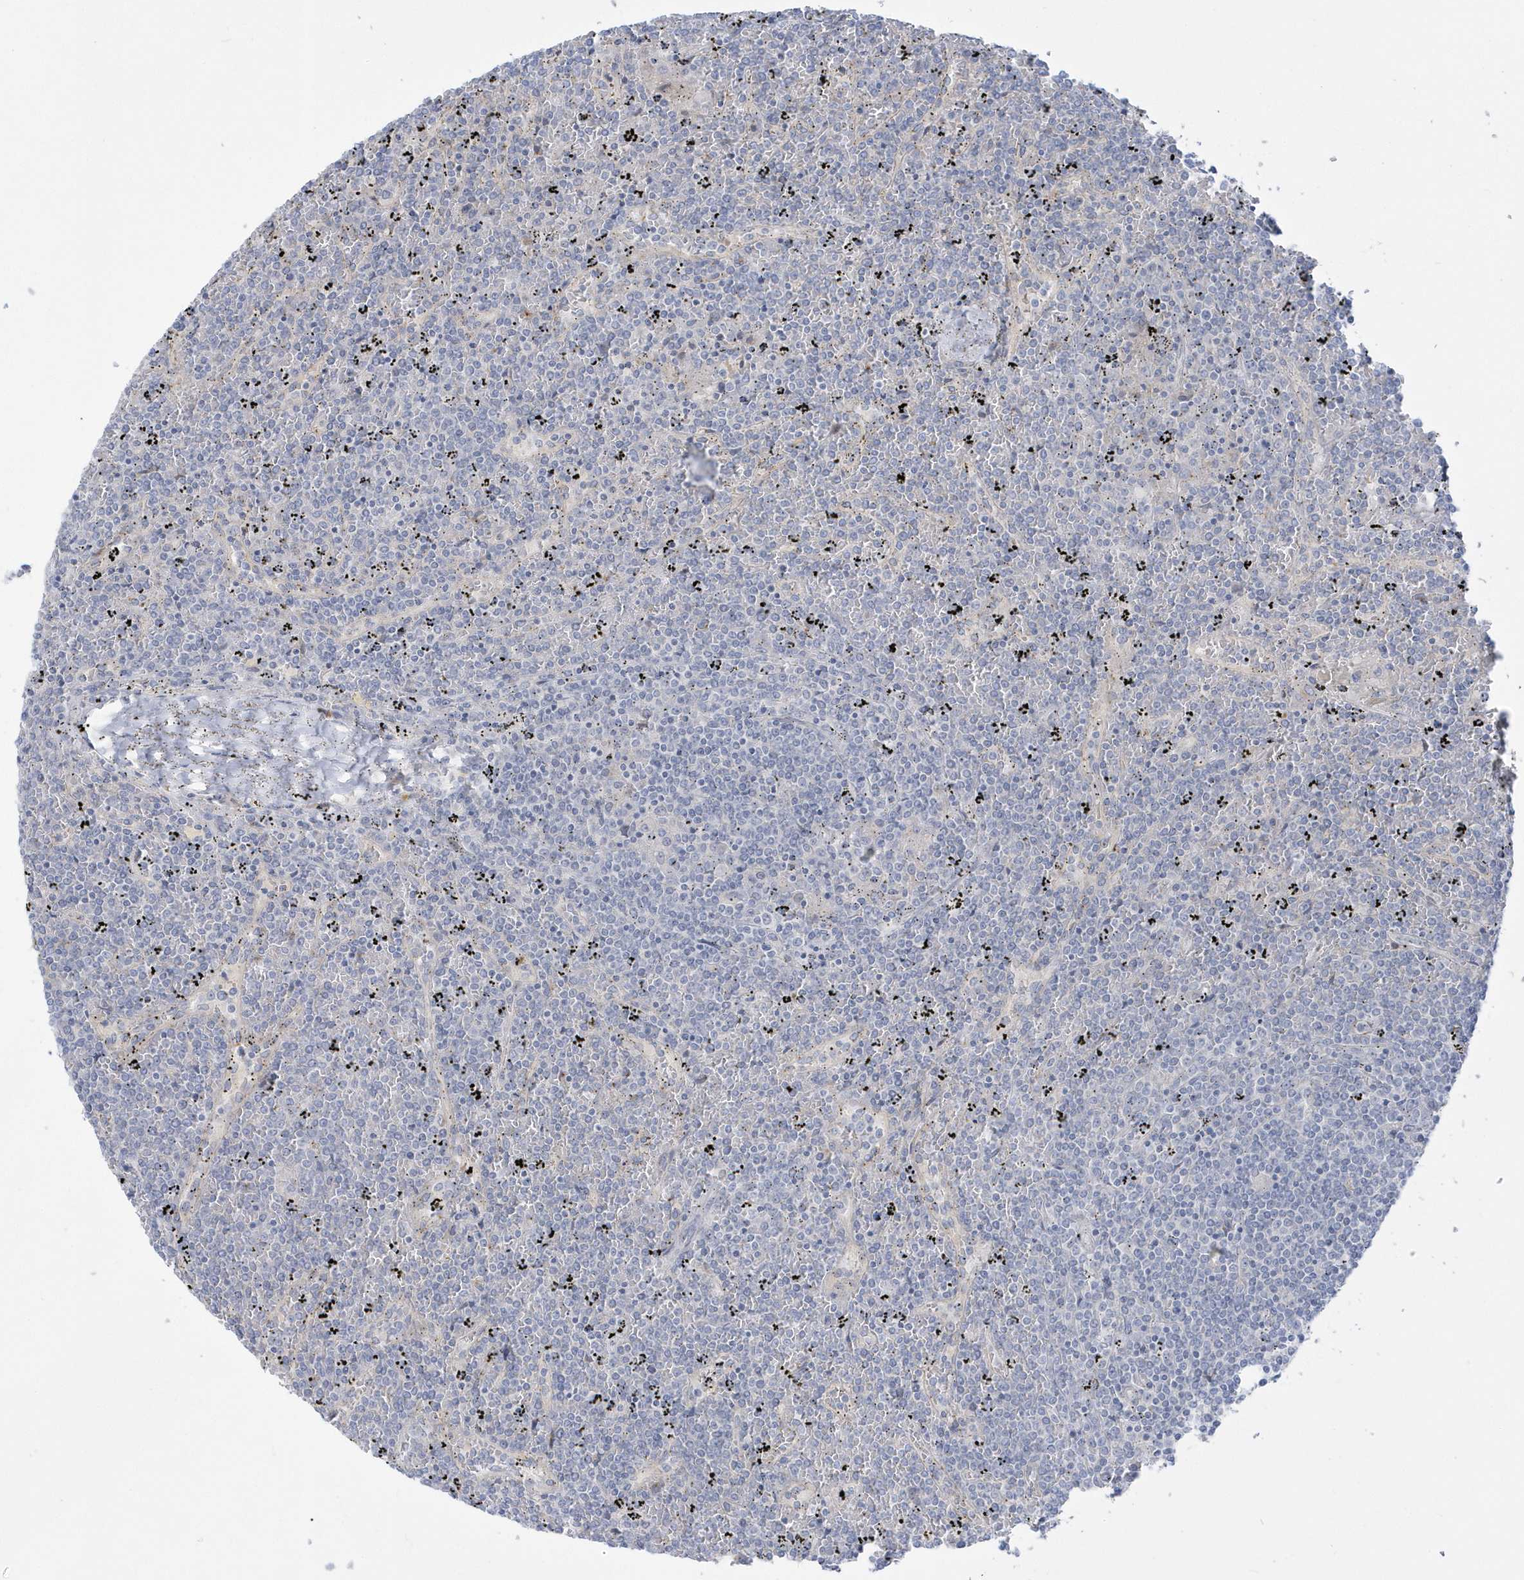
{"staining": {"intensity": "negative", "quantity": "none", "location": "none"}, "tissue": "lymphoma", "cell_type": "Tumor cells", "image_type": "cancer", "snomed": [{"axis": "morphology", "description": "Malignant lymphoma, non-Hodgkin's type, Low grade"}, {"axis": "topography", "description": "Spleen"}], "caption": "Tumor cells are negative for protein expression in human low-grade malignant lymphoma, non-Hodgkin's type.", "gene": "SEMA3D", "patient": {"sex": "female", "age": 19}}